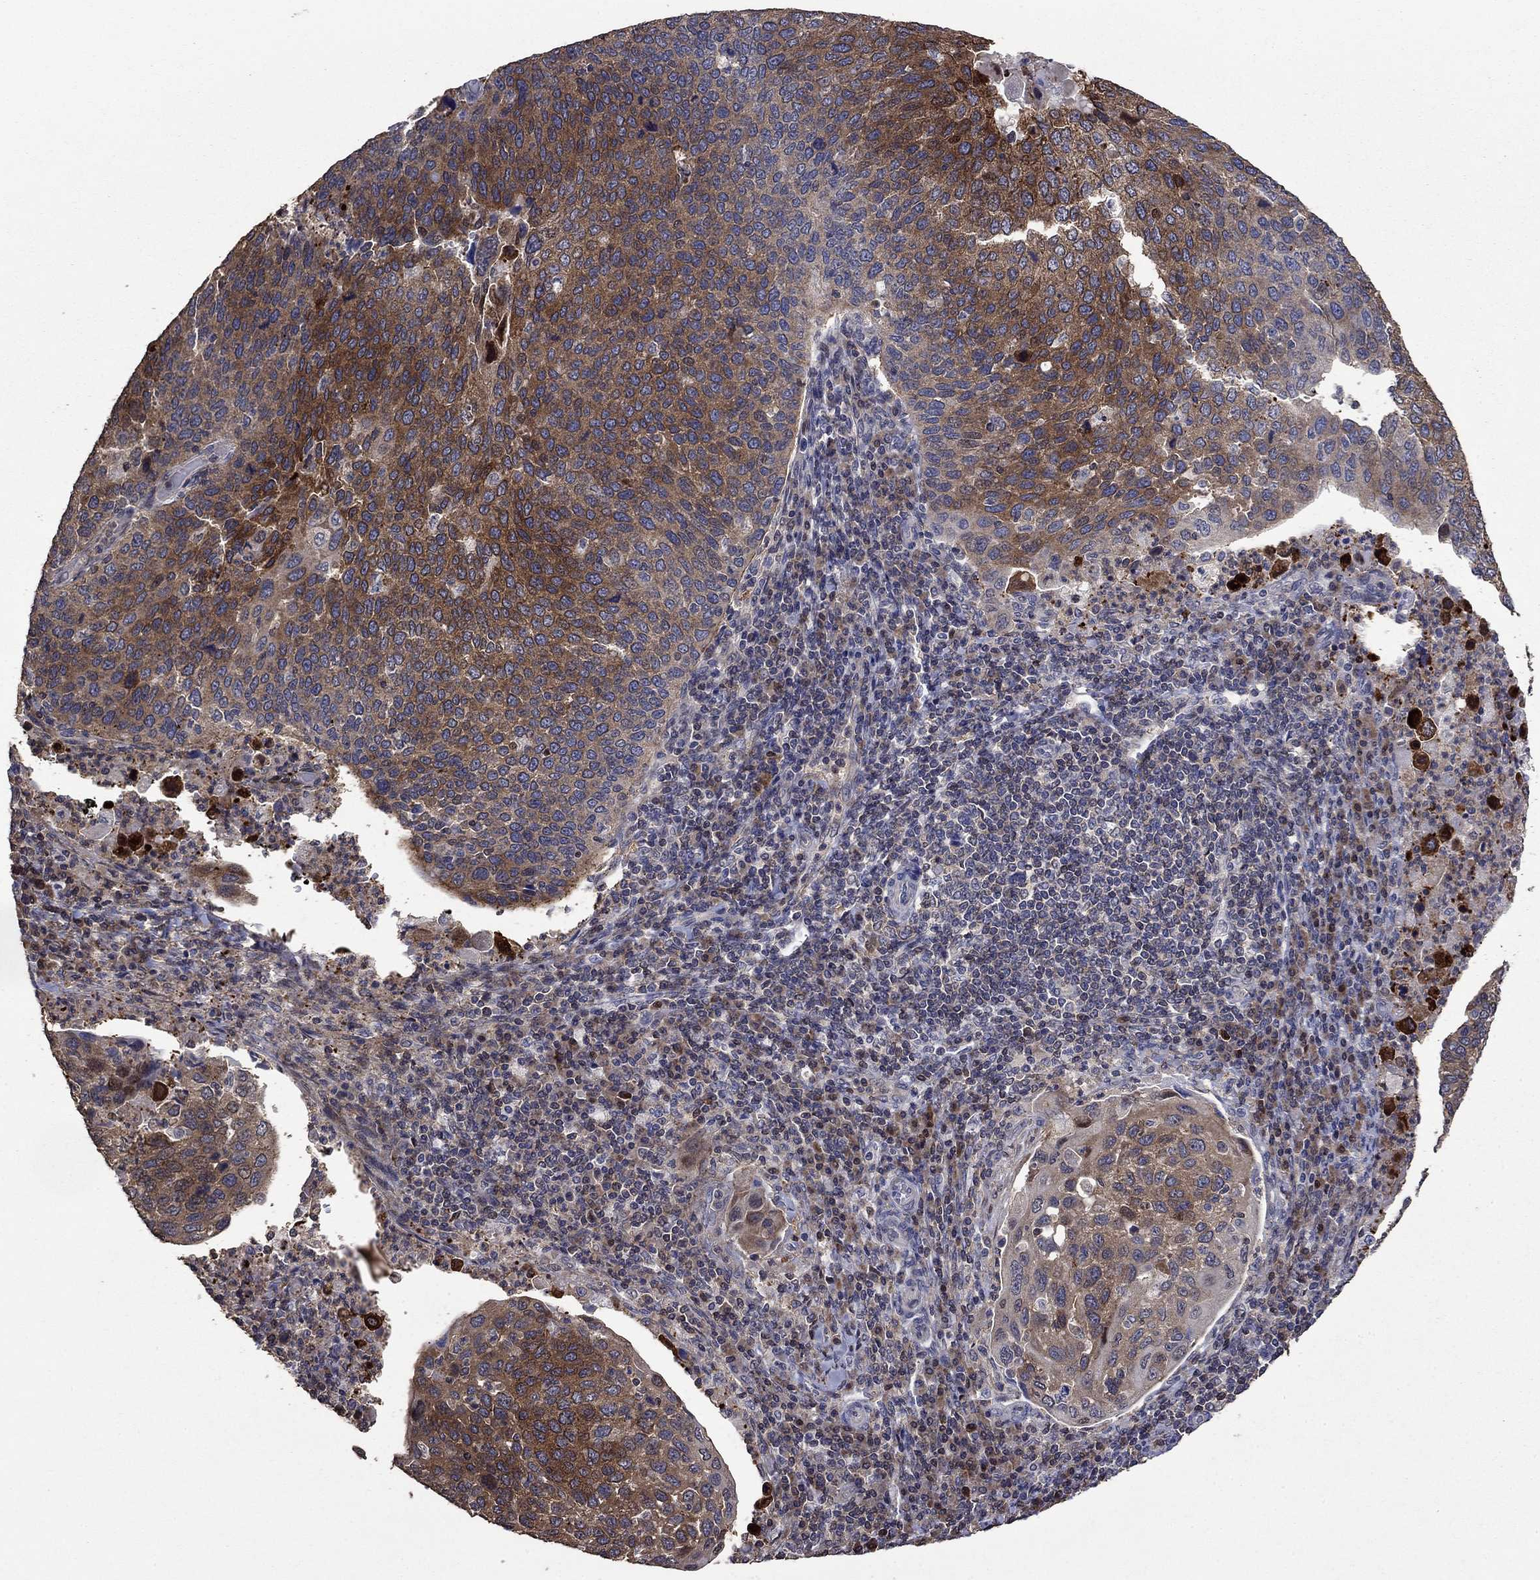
{"staining": {"intensity": "strong", "quantity": "25%-75%", "location": "cytoplasmic/membranous"}, "tissue": "cervical cancer", "cell_type": "Tumor cells", "image_type": "cancer", "snomed": [{"axis": "morphology", "description": "Squamous cell carcinoma, NOS"}, {"axis": "topography", "description": "Cervix"}], "caption": "A brown stain shows strong cytoplasmic/membranous positivity of a protein in cervical cancer (squamous cell carcinoma) tumor cells.", "gene": "DVL1", "patient": {"sex": "female", "age": 54}}